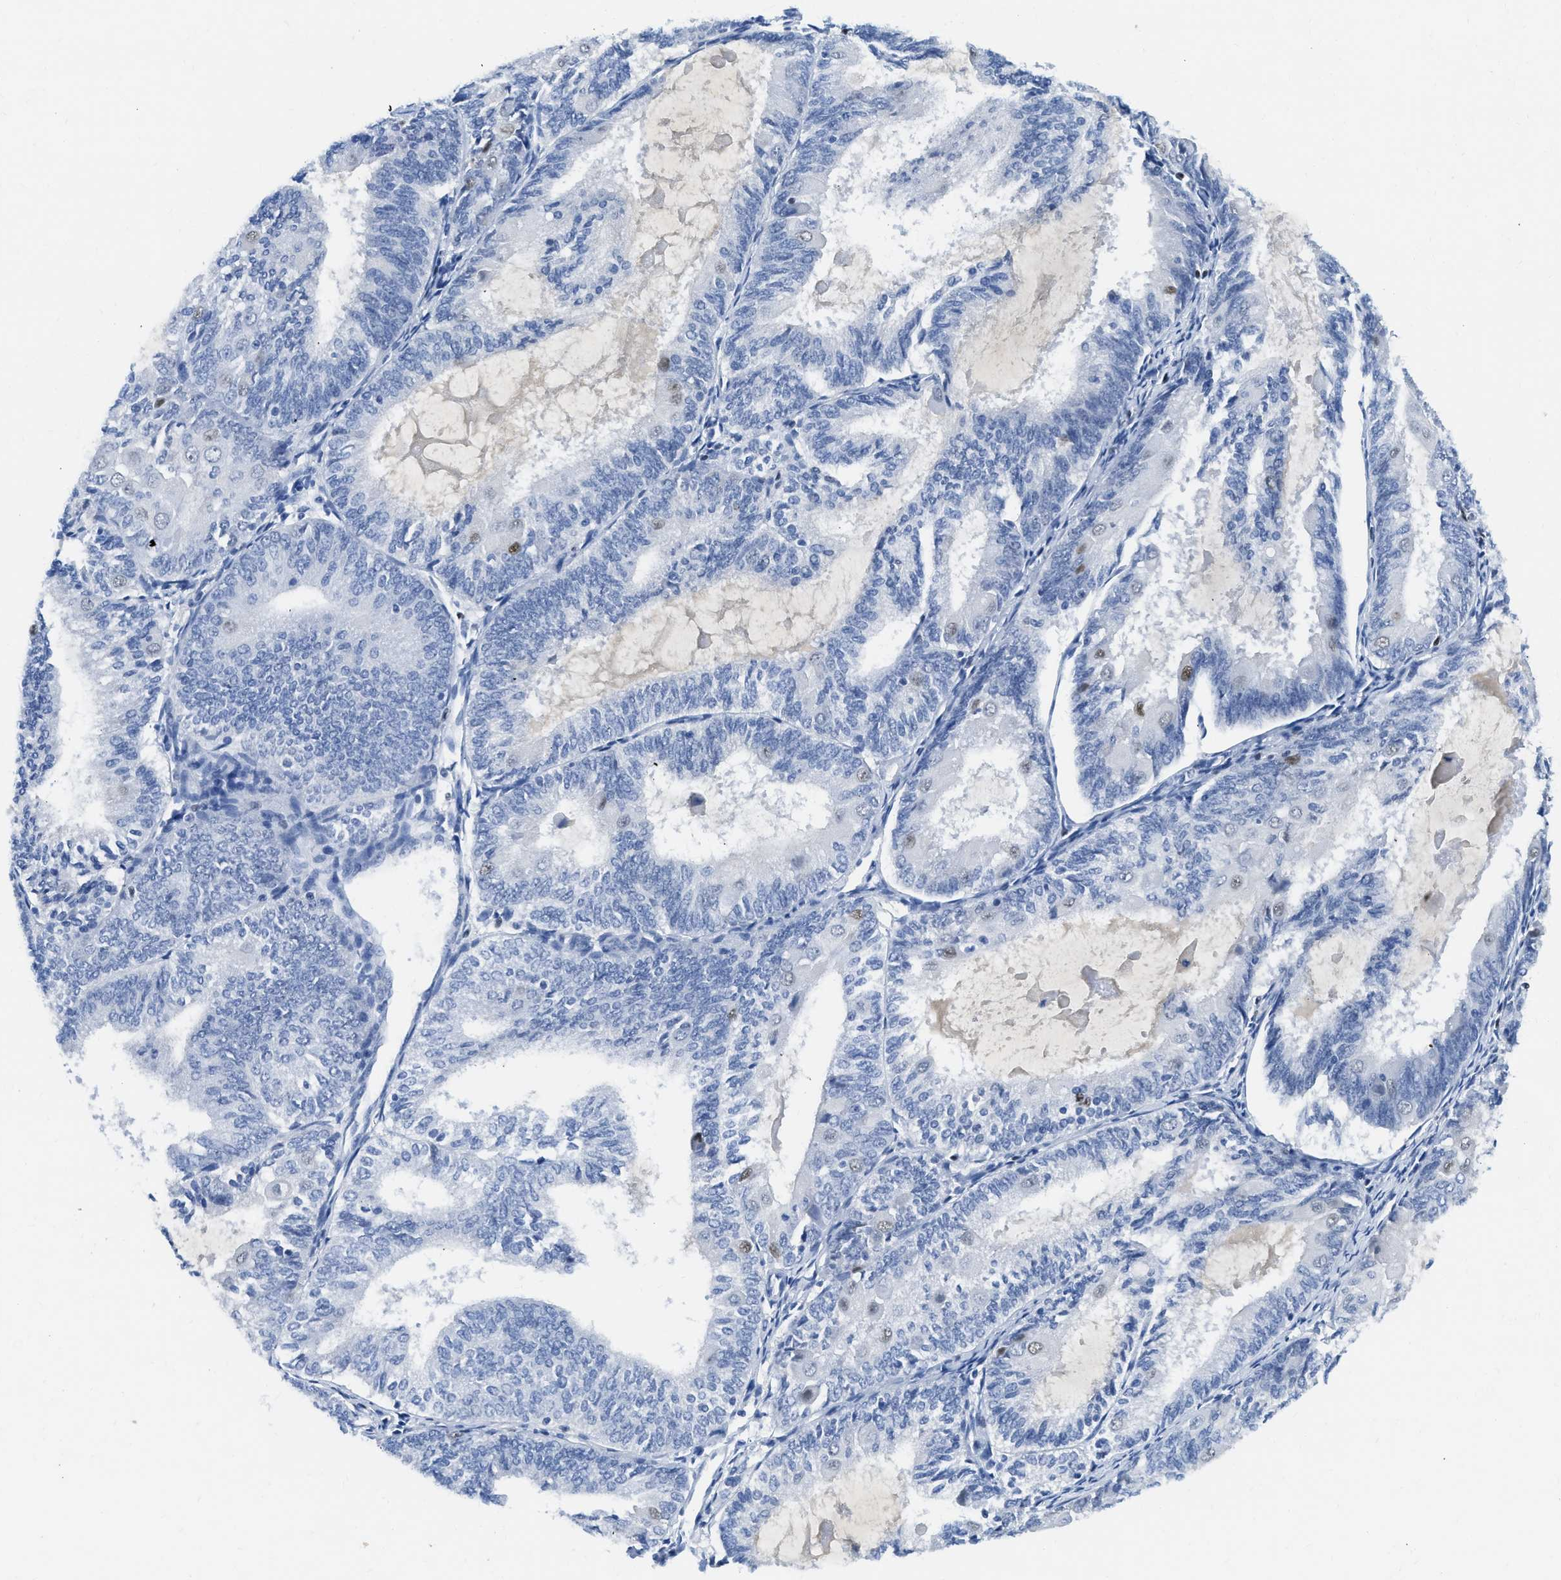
{"staining": {"intensity": "negative", "quantity": "none", "location": "none"}, "tissue": "endometrial cancer", "cell_type": "Tumor cells", "image_type": "cancer", "snomed": [{"axis": "morphology", "description": "Adenocarcinoma, NOS"}, {"axis": "topography", "description": "Endometrium"}], "caption": "A photomicrograph of human adenocarcinoma (endometrial) is negative for staining in tumor cells. Nuclei are stained in blue.", "gene": "TCF7", "patient": {"sex": "female", "age": 81}}